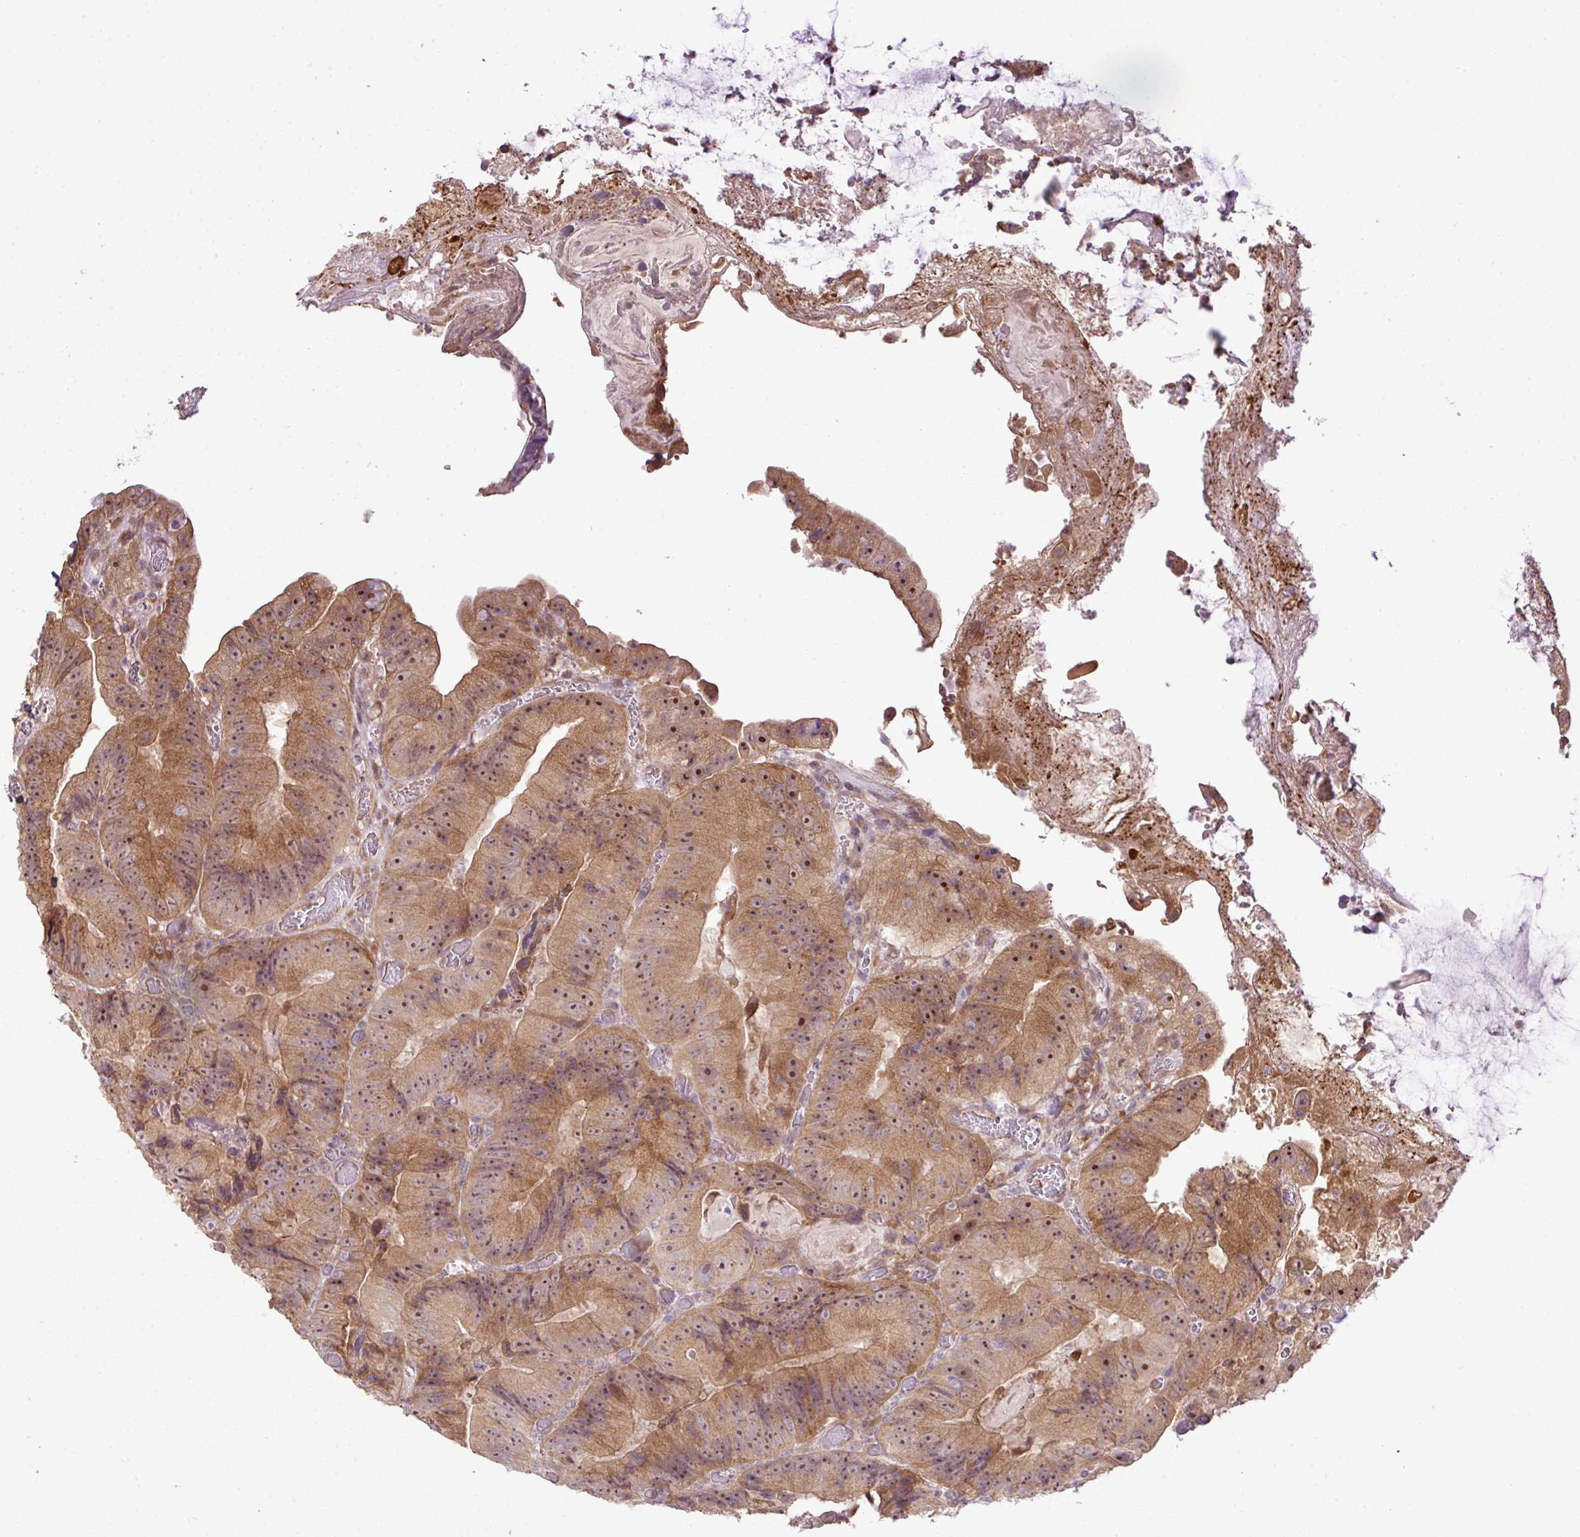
{"staining": {"intensity": "moderate", "quantity": ">75%", "location": "cytoplasmic/membranous,nuclear"}, "tissue": "colorectal cancer", "cell_type": "Tumor cells", "image_type": "cancer", "snomed": [{"axis": "morphology", "description": "Adenocarcinoma, NOS"}, {"axis": "topography", "description": "Colon"}], "caption": "Immunohistochemical staining of adenocarcinoma (colorectal) reveals medium levels of moderate cytoplasmic/membranous and nuclear expression in approximately >75% of tumor cells.", "gene": "DNAAF4", "patient": {"sex": "female", "age": 86}}